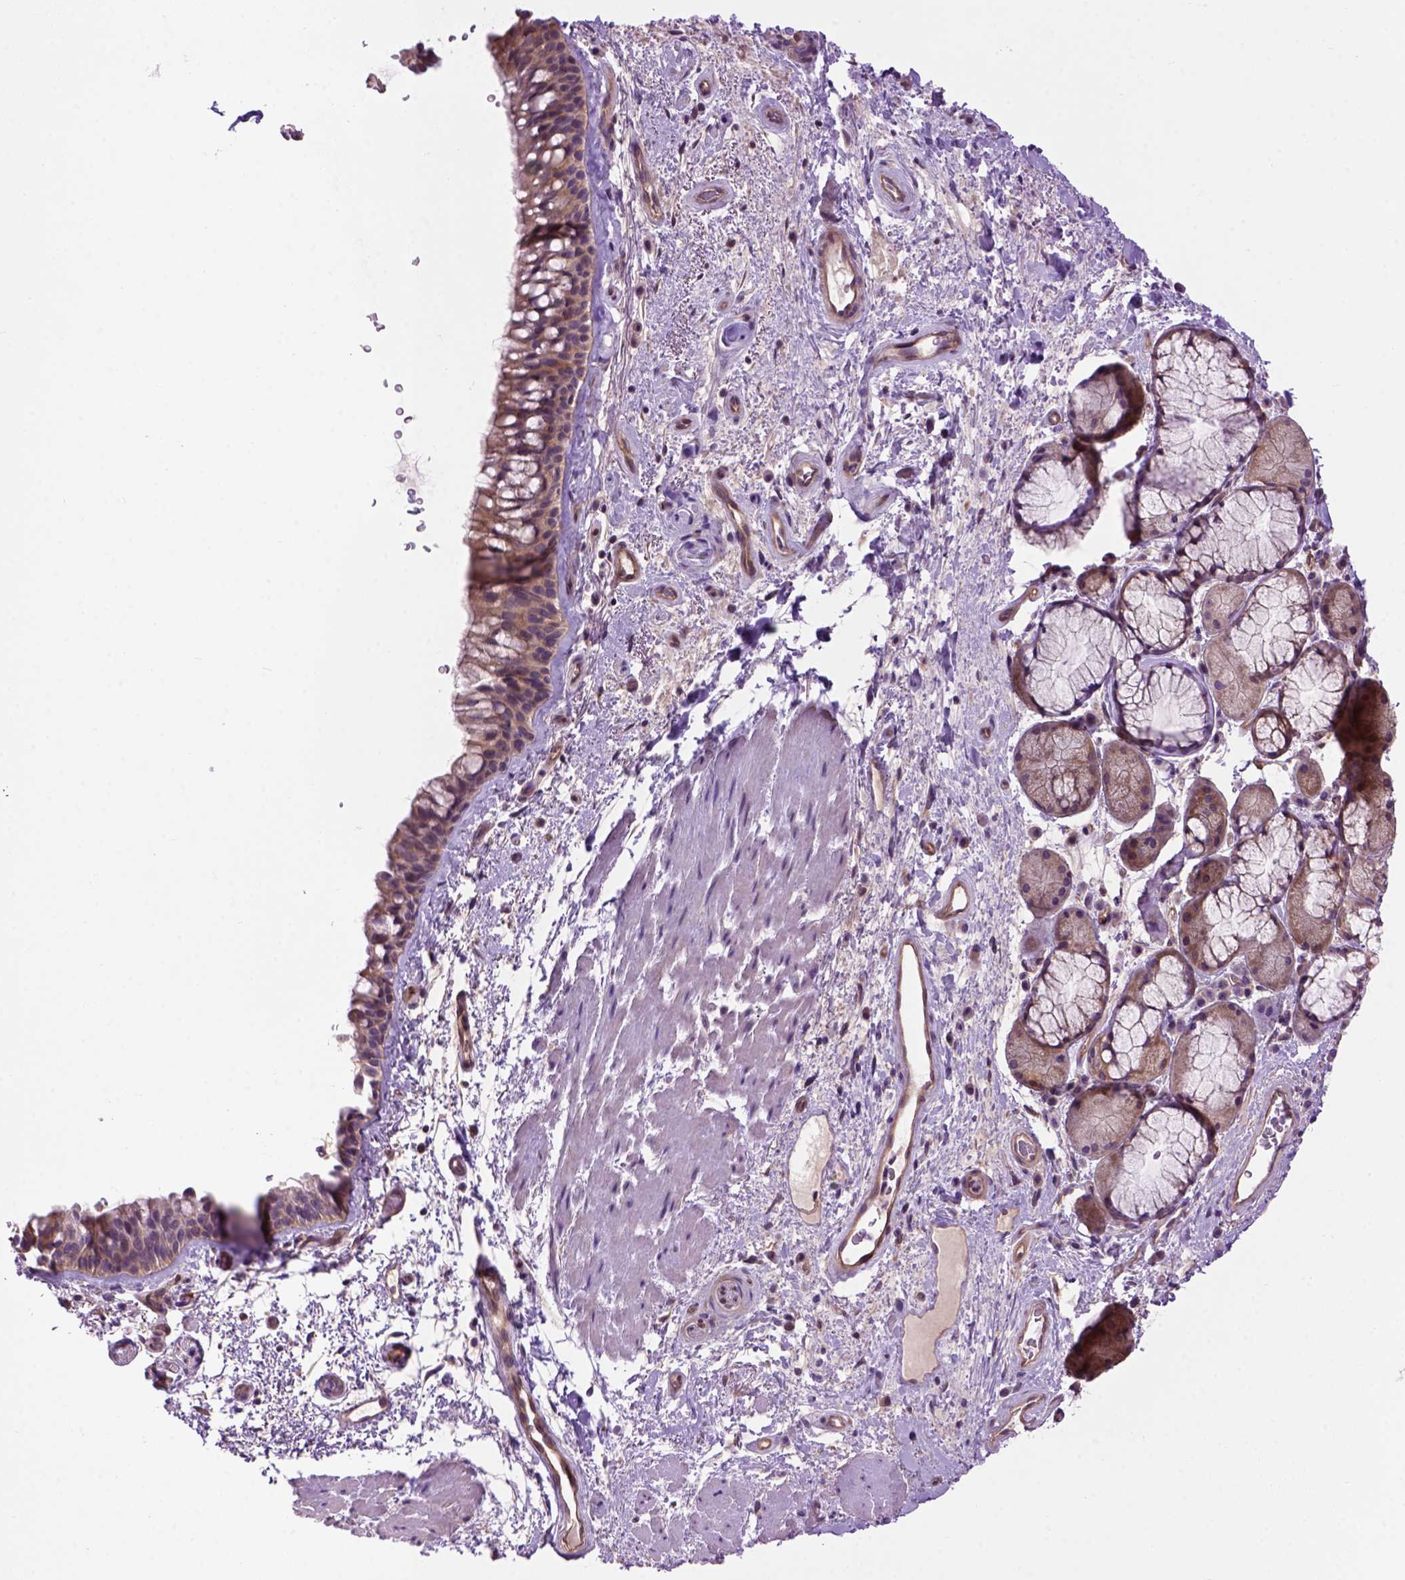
{"staining": {"intensity": "moderate", "quantity": ">75%", "location": "cytoplasmic/membranous"}, "tissue": "bronchus", "cell_type": "Respiratory epithelial cells", "image_type": "normal", "snomed": [{"axis": "morphology", "description": "Normal tissue, NOS"}, {"axis": "topography", "description": "Bronchus"}], "caption": "A photomicrograph of bronchus stained for a protein reveals moderate cytoplasmic/membranous brown staining in respiratory epithelial cells.", "gene": "CASKIN2", "patient": {"sex": "male", "age": 48}}